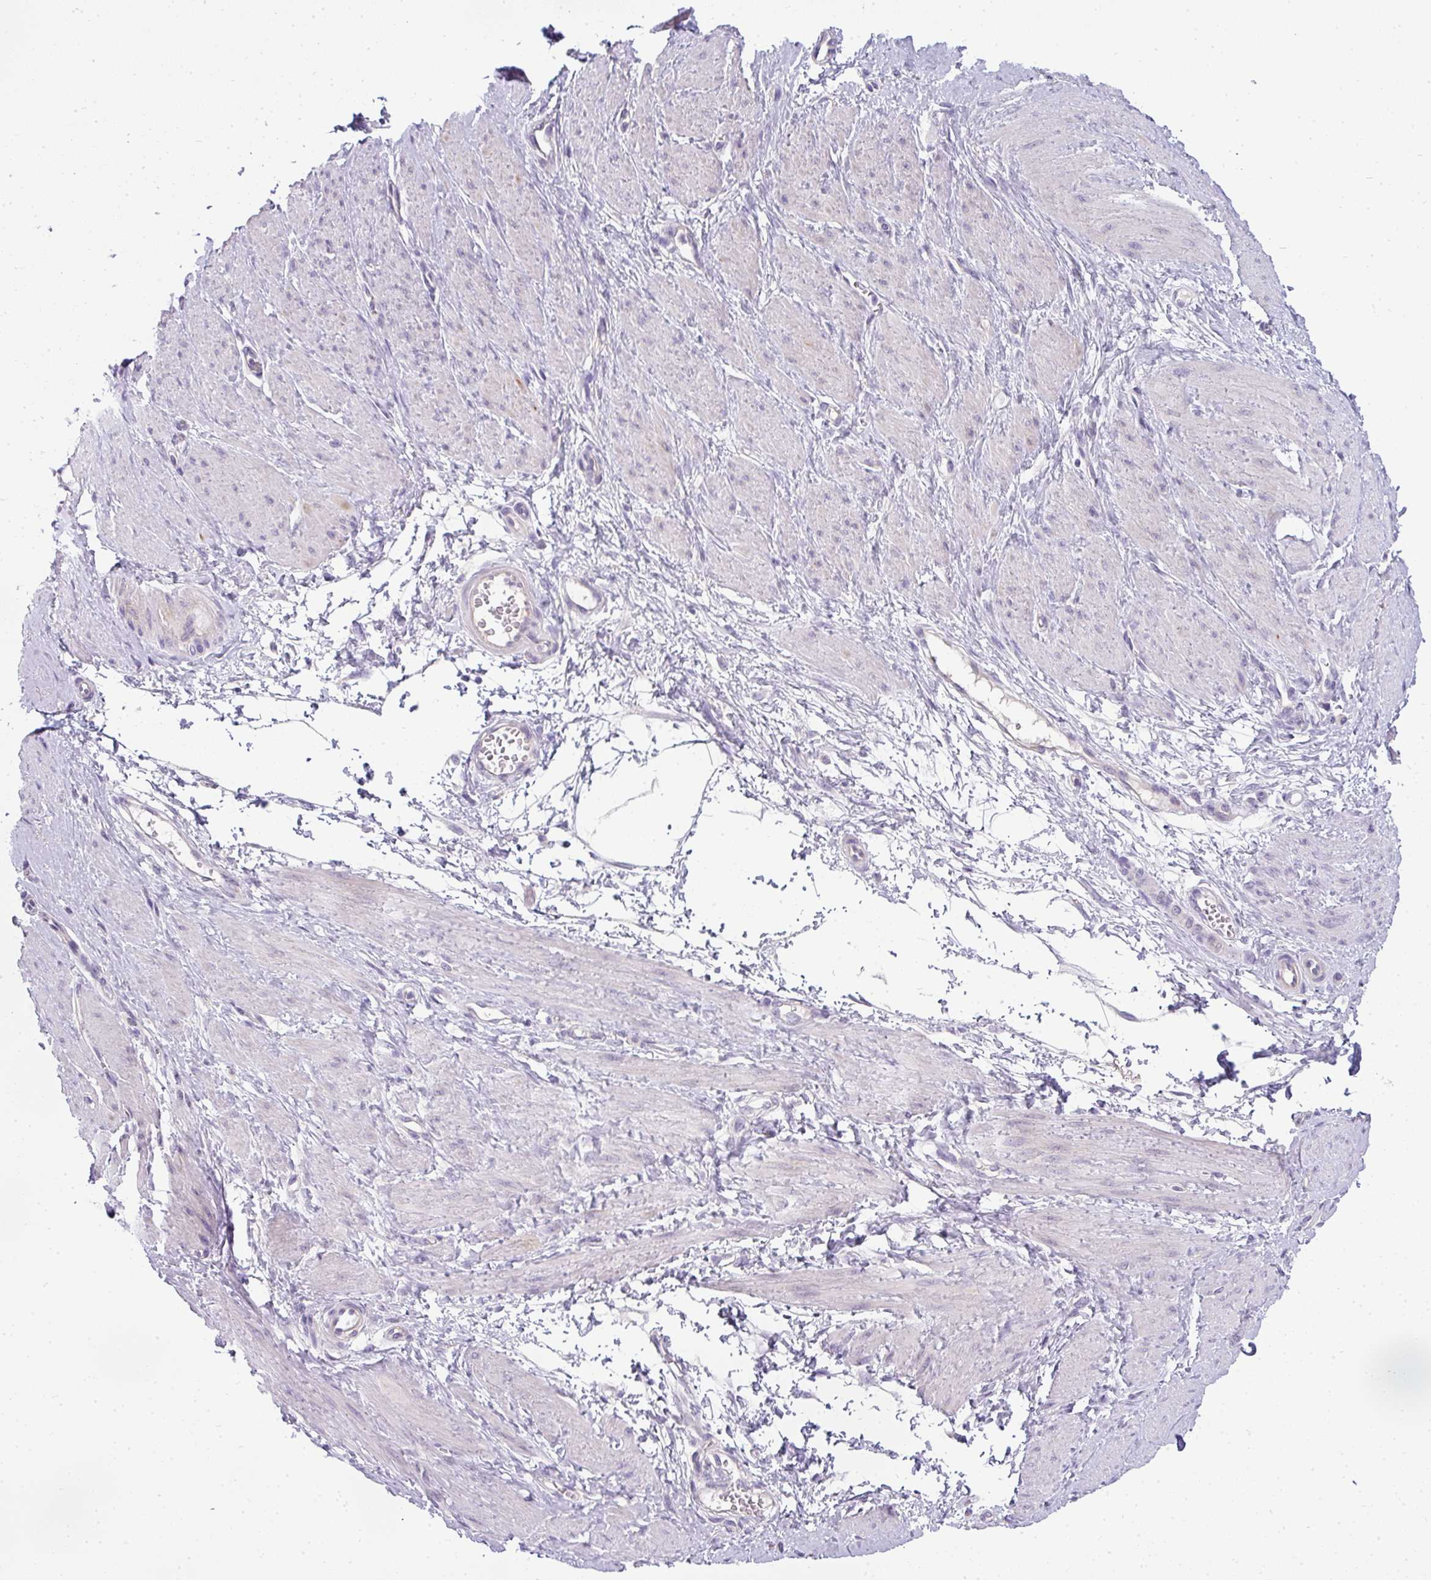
{"staining": {"intensity": "negative", "quantity": "none", "location": "none"}, "tissue": "smooth muscle", "cell_type": "Smooth muscle cells", "image_type": "normal", "snomed": [{"axis": "morphology", "description": "Normal tissue, NOS"}, {"axis": "topography", "description": "Smooth muscle"}, {"axis": "topography", "description": "Uterus"}], "caption": "This is an immunohistochemistry micrograph of benign smooth muscle. There is no staining in smooth muscle cells.", "gene": "ASXL3", "patient": {"sex": "female", "age": 39}}